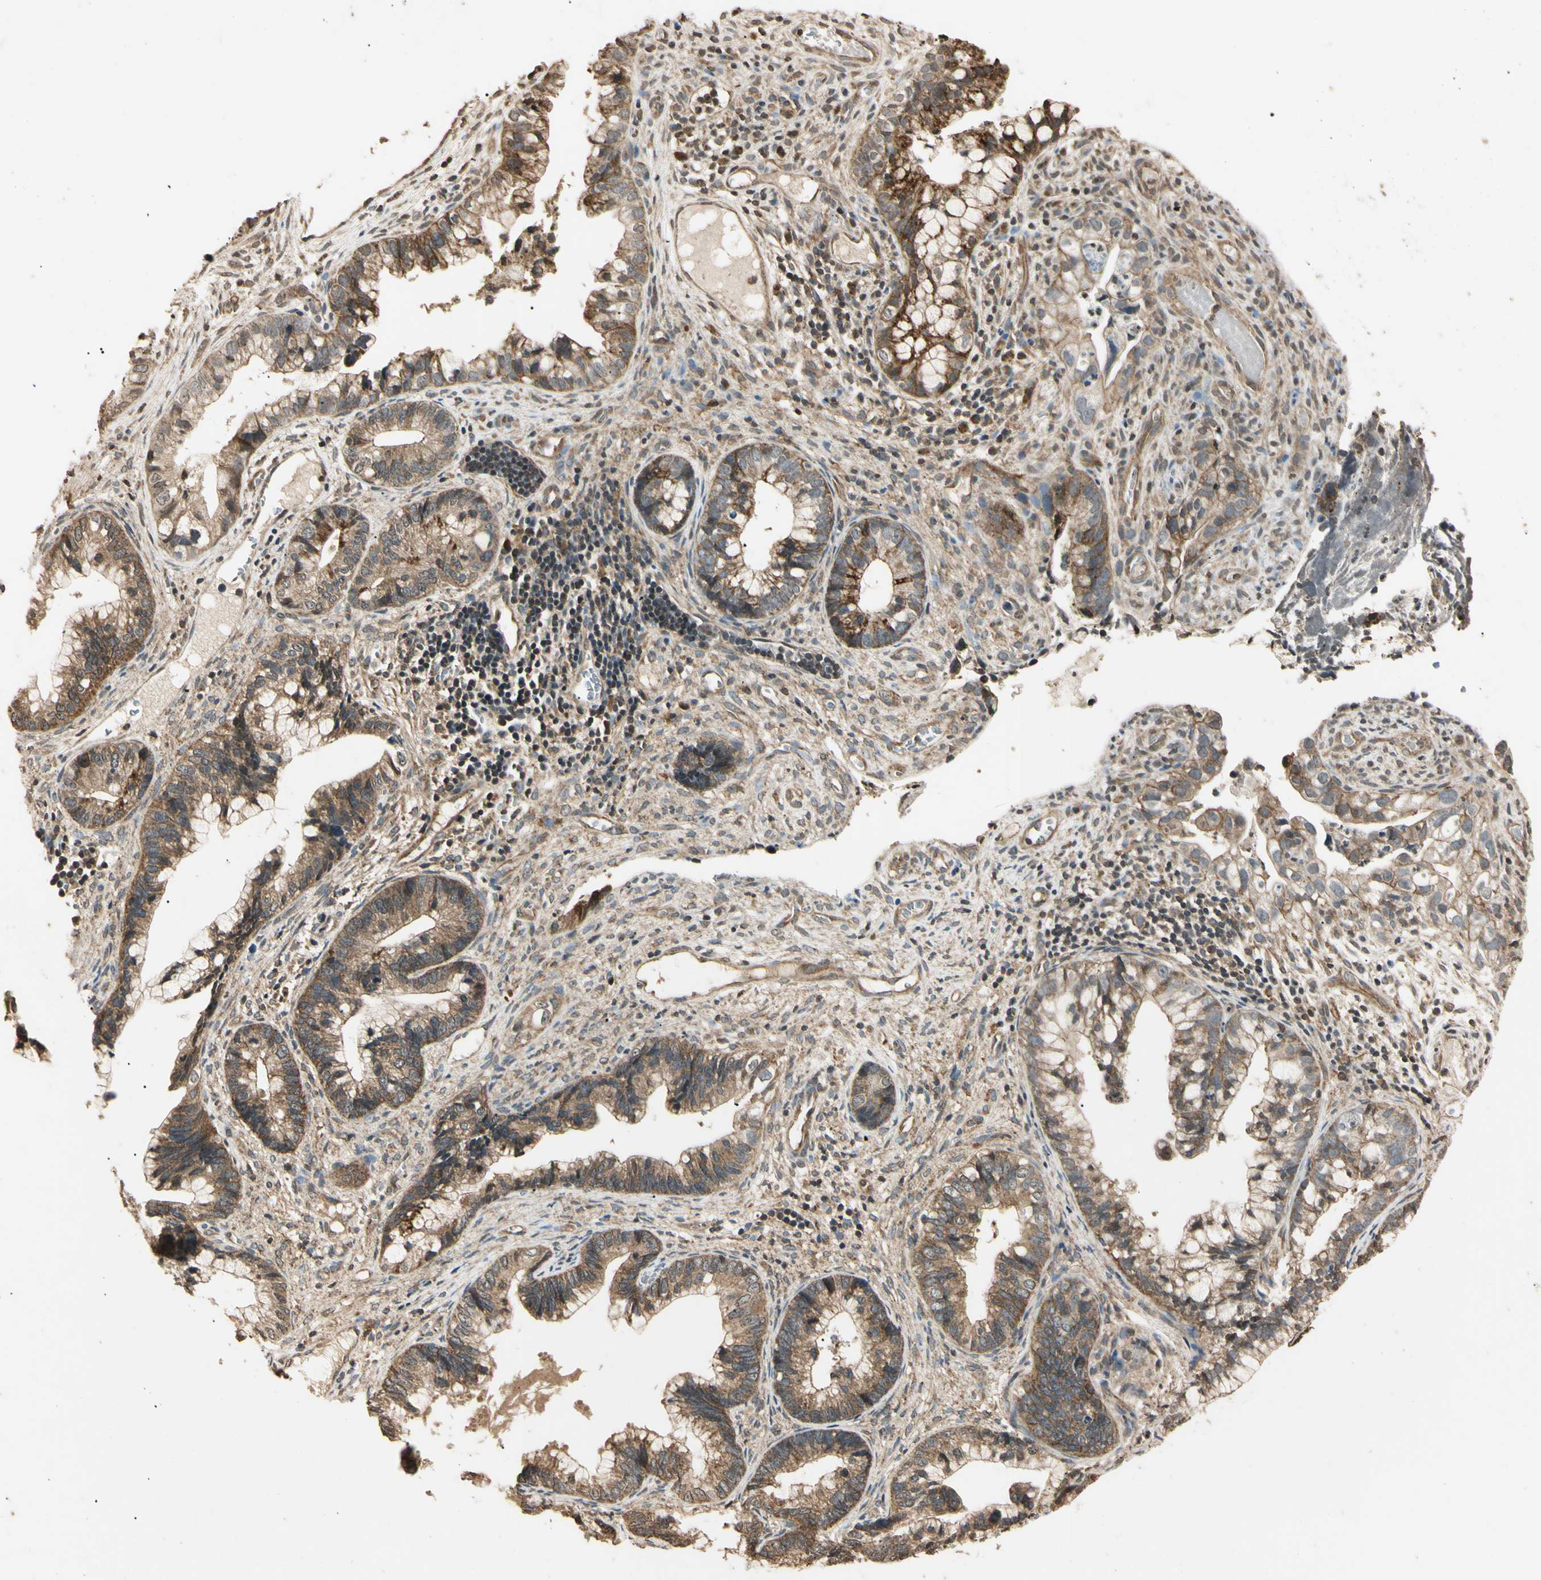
{"staining": {"intensity": "moderate", "quantity": "25%-75%", "location": "cytoplasmic/membranous"}, "tissue": "cervical cancer", "cell_type": "Tumor cells", "image_type": "cancer", "snomed": [{"axis": "morphology", "description": "Adenocarcinoma, NOS"}, {"axis": "topography", "description": "Cervix"}], "caption": "Approximately 25%-75% of tumor cells in cervical cancer demonstrate moderate cytoplasmic/membranous protein positivity as visualized by brown immunohistochemical staining.", "gene": "EPN1", "patient": {"sex": "female", "age": 44}}